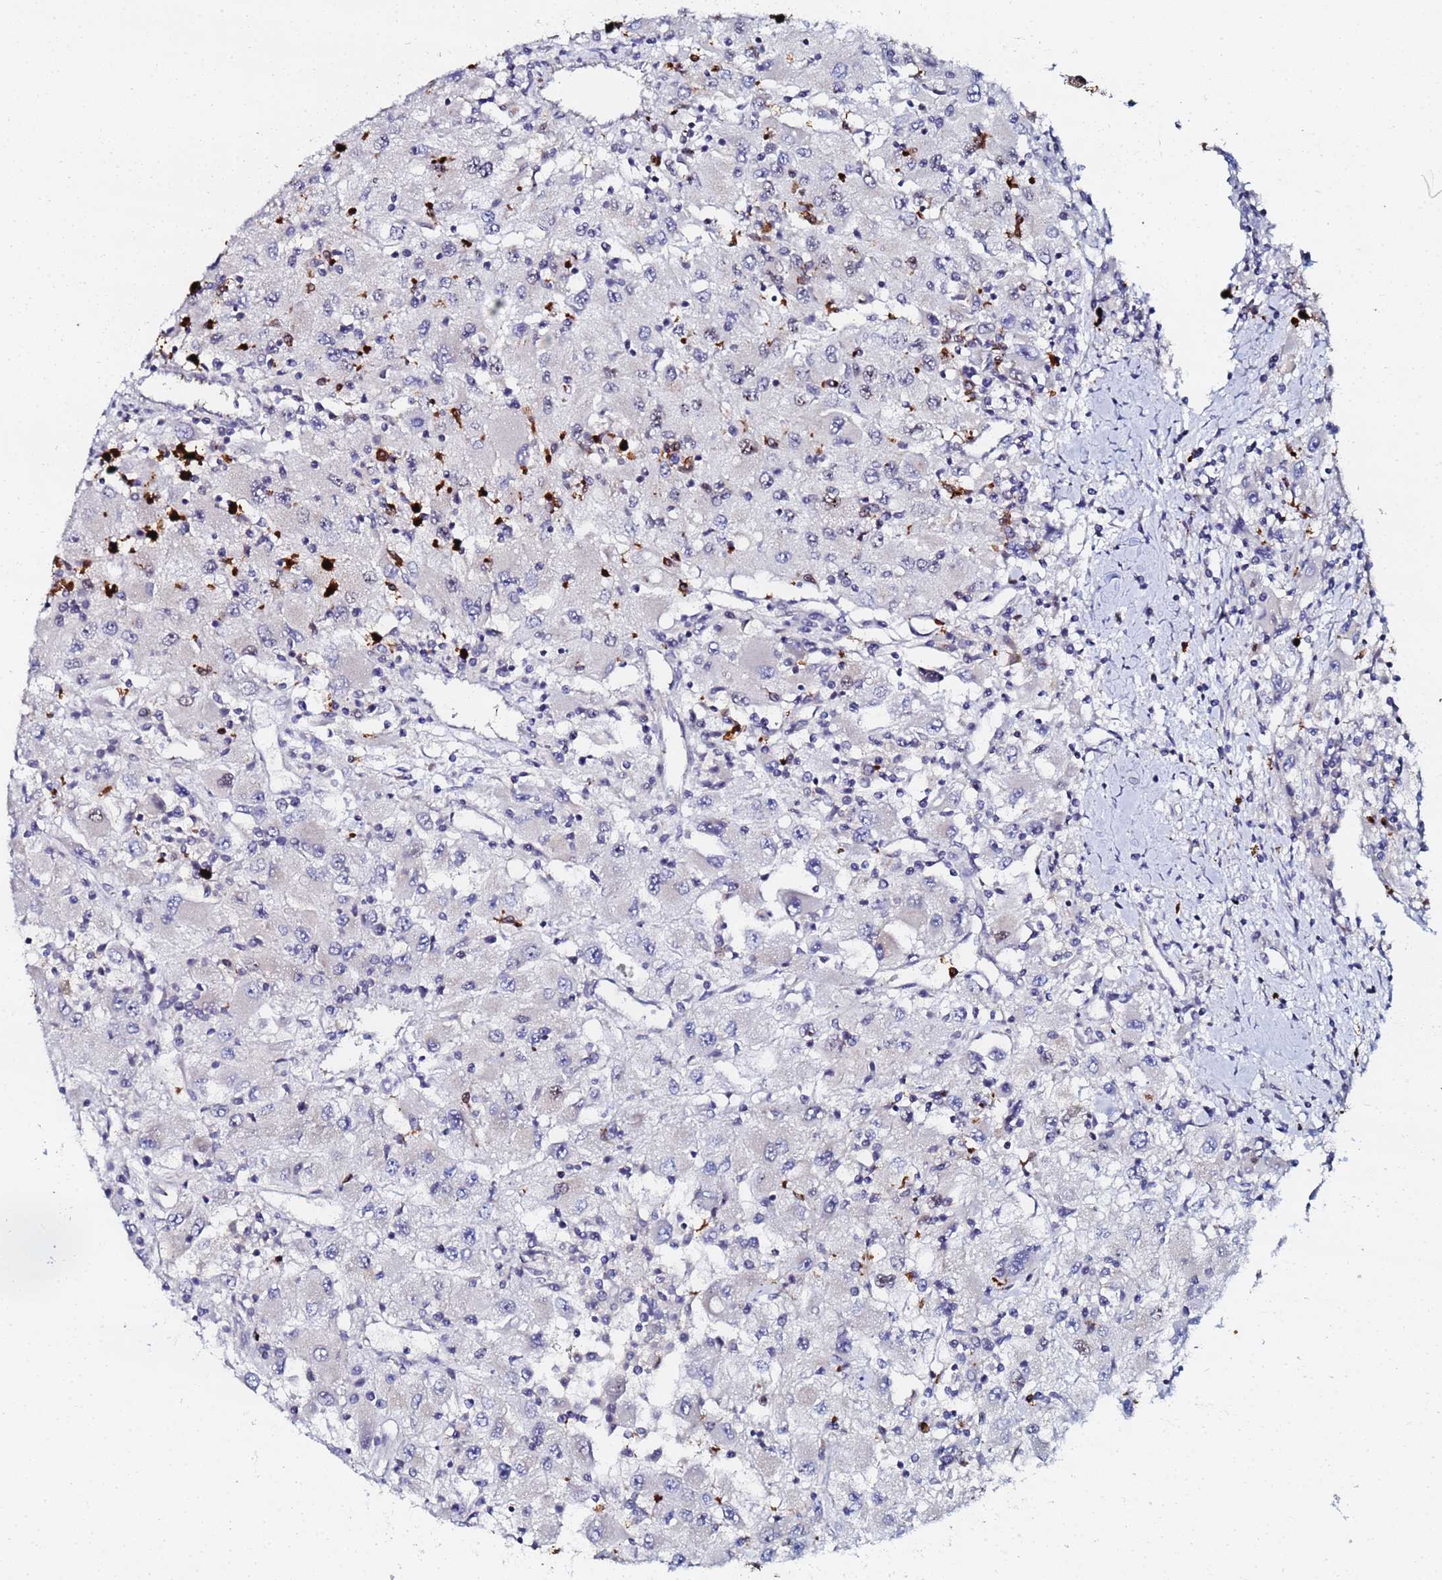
{"staining": {"intensity": "negative", "quantity": "none", "location": "none"}, "tissue": "renal cancer", "cell_type": "Tumor cells", "image_type": "cancer", "snomed": [{"axis": "morphology", "description": "Adenocarcinoma, NOS"}, {"axis": "topography", "description": "Kidney"}], "caption": "Tumor cells show no significant staining in renal cancer (adenocarcinoma).", "gene": "MTCL1", "patient": {"sex": "female", "age": 67}}